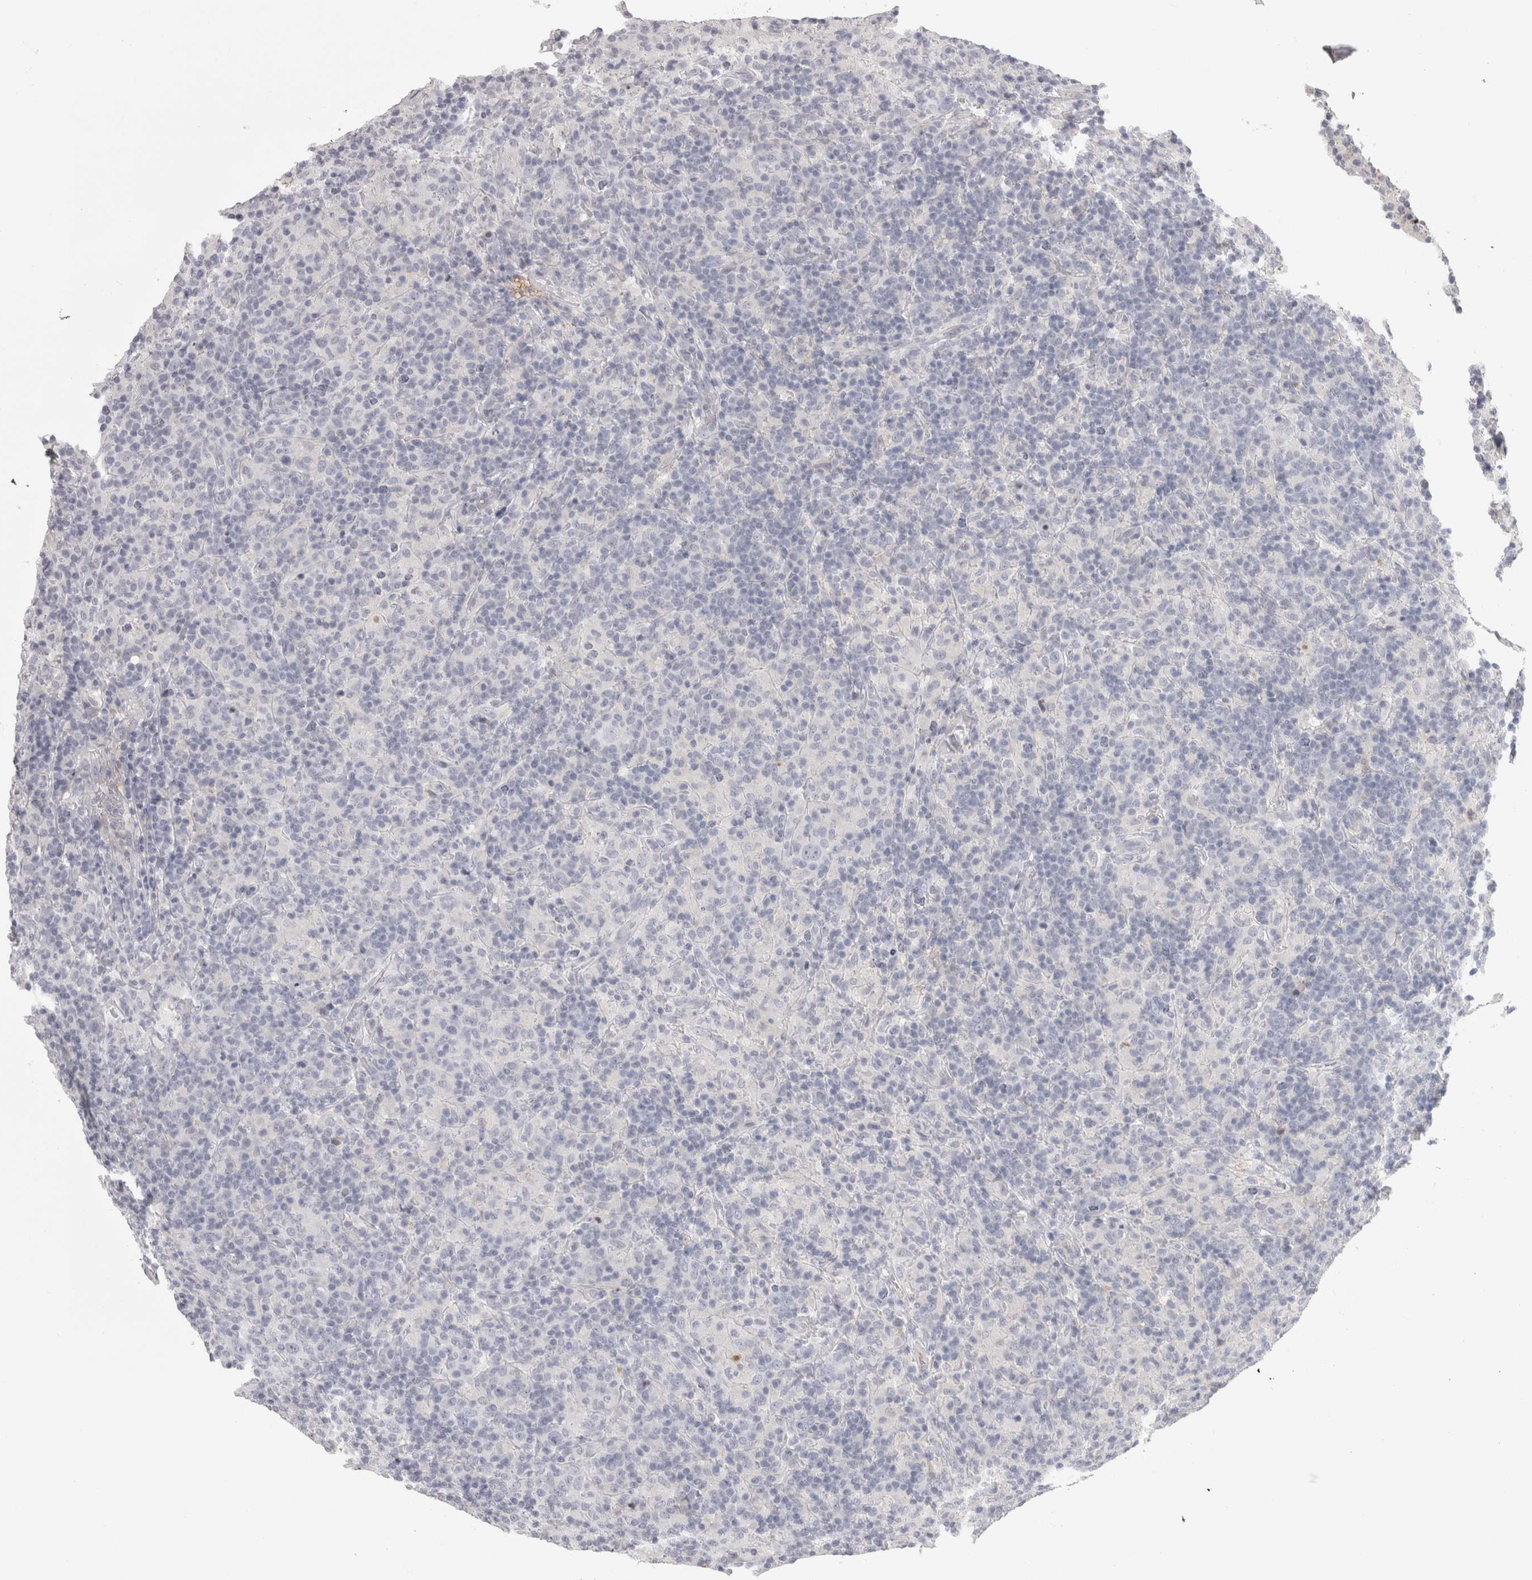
{"staining": {"intensity": "negative", "quantity": "none", "location": "none"}, "tissue": "lymphoma", "cell_type": "Tumor cells", "image_type": "cancer", "snomed": [{"axis": "morphology", "description": "Hodgkin's disease, NOS"}, {"axis": "topography", "description": "Lymph node"}], "caption": "Lymphoma was stained to show a protein in brown. There is no significant staining in tumor cells. (Stains: DAB (3,3'-diaminobenzidine) IHC with hematoxylin counter stain, Microscopy: brightfield microscopy at high magnification).", "gene": "SAA4", "patient": {"sex": "male", "age": 70}}